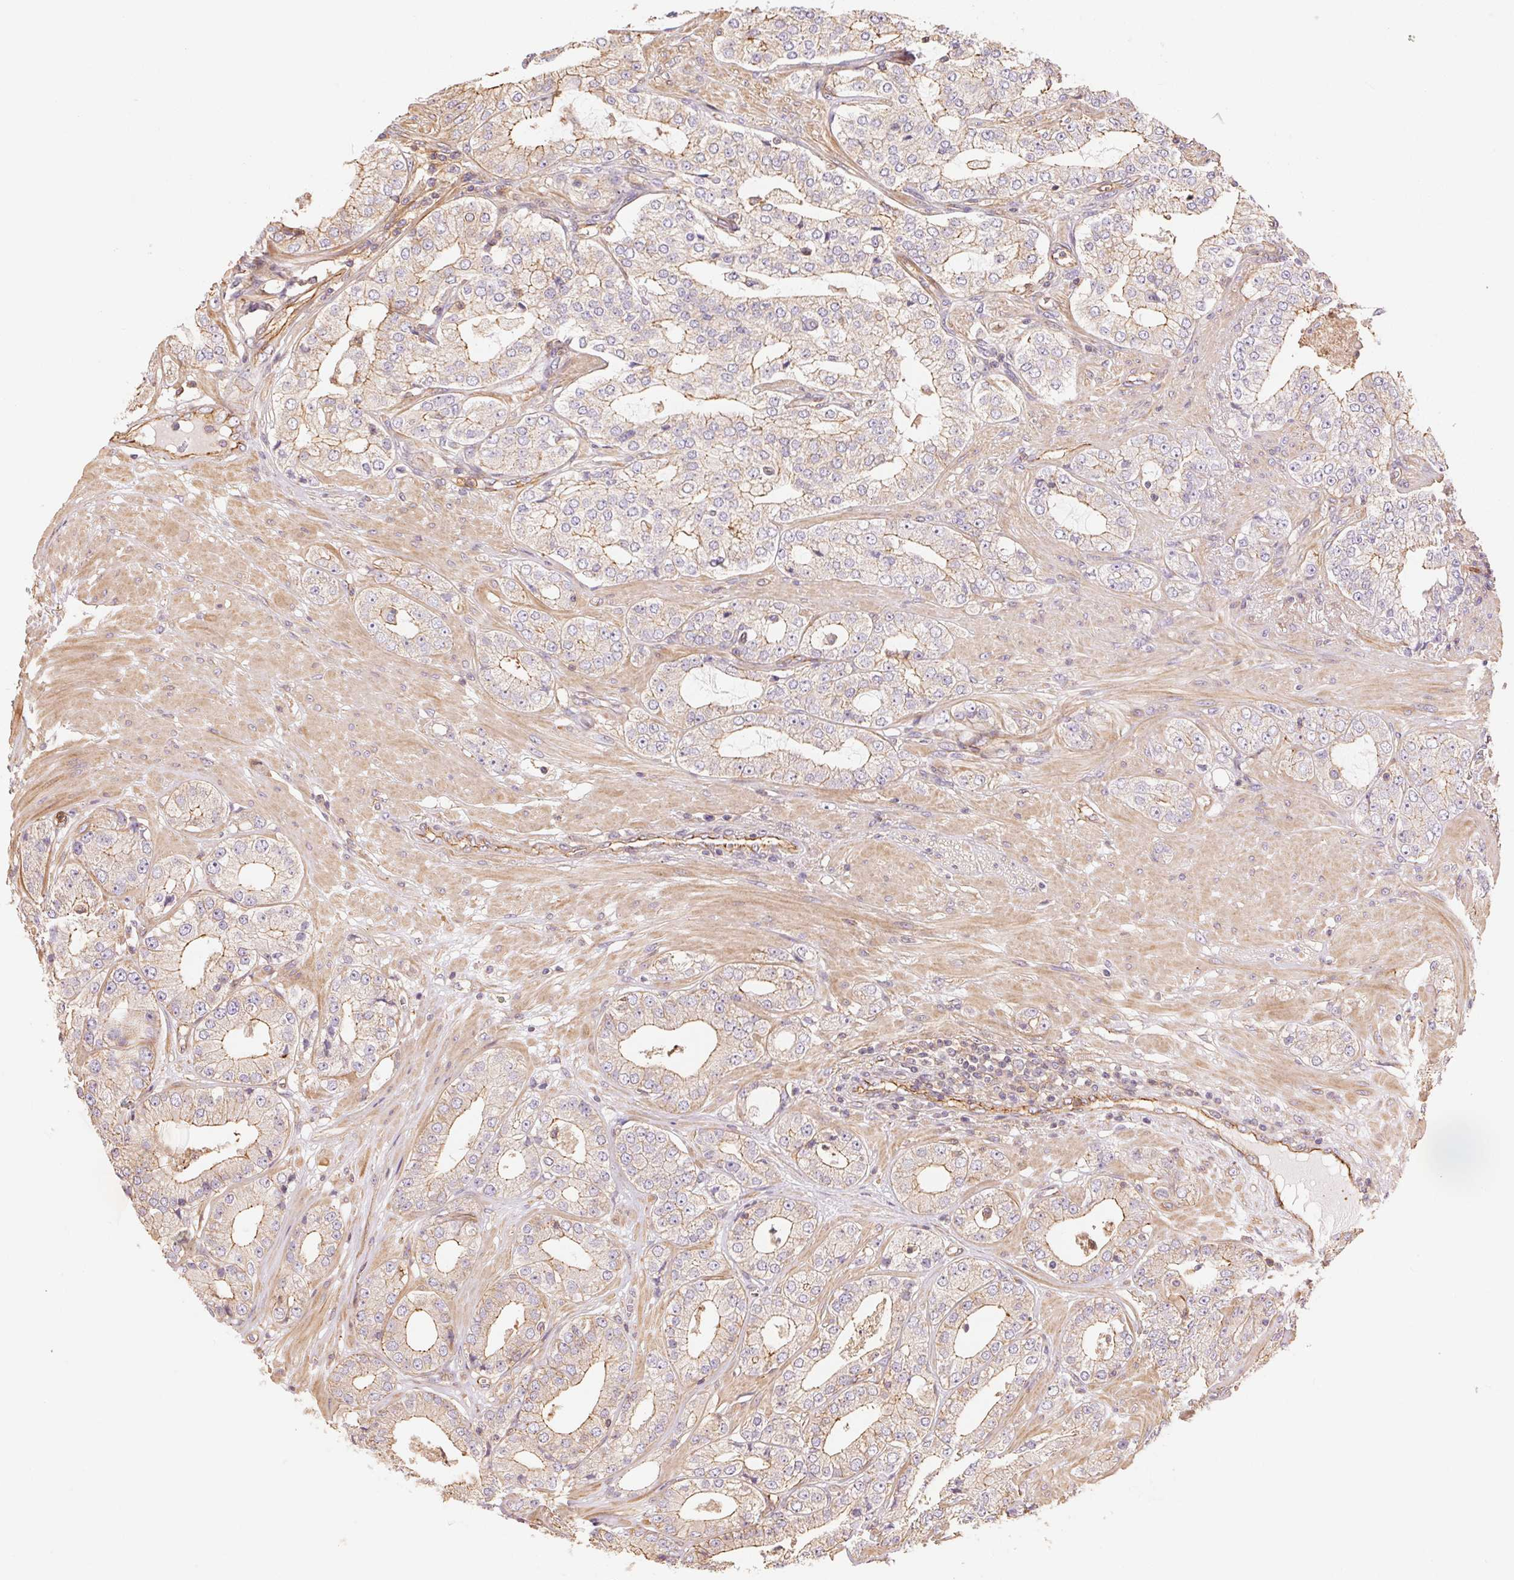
{"staining": {"intensity": "weak", "quantity": "<25%", "location": "cytoplasmic/membranous"}, "tissue": "prostate cancer", "cell_type": "Tumor cells", "image_type": "cancer", "snomed": [{"axis": "morphology", "description": "Adenocarcinoma, Low grade"}, {"axis": "topography", "description": "Prostate"}], "caption": "There is no significant staining in tumor cells of prostate cancer.", "gene": "FRAS1", "patient": {"sex": "male", "age": 60}}